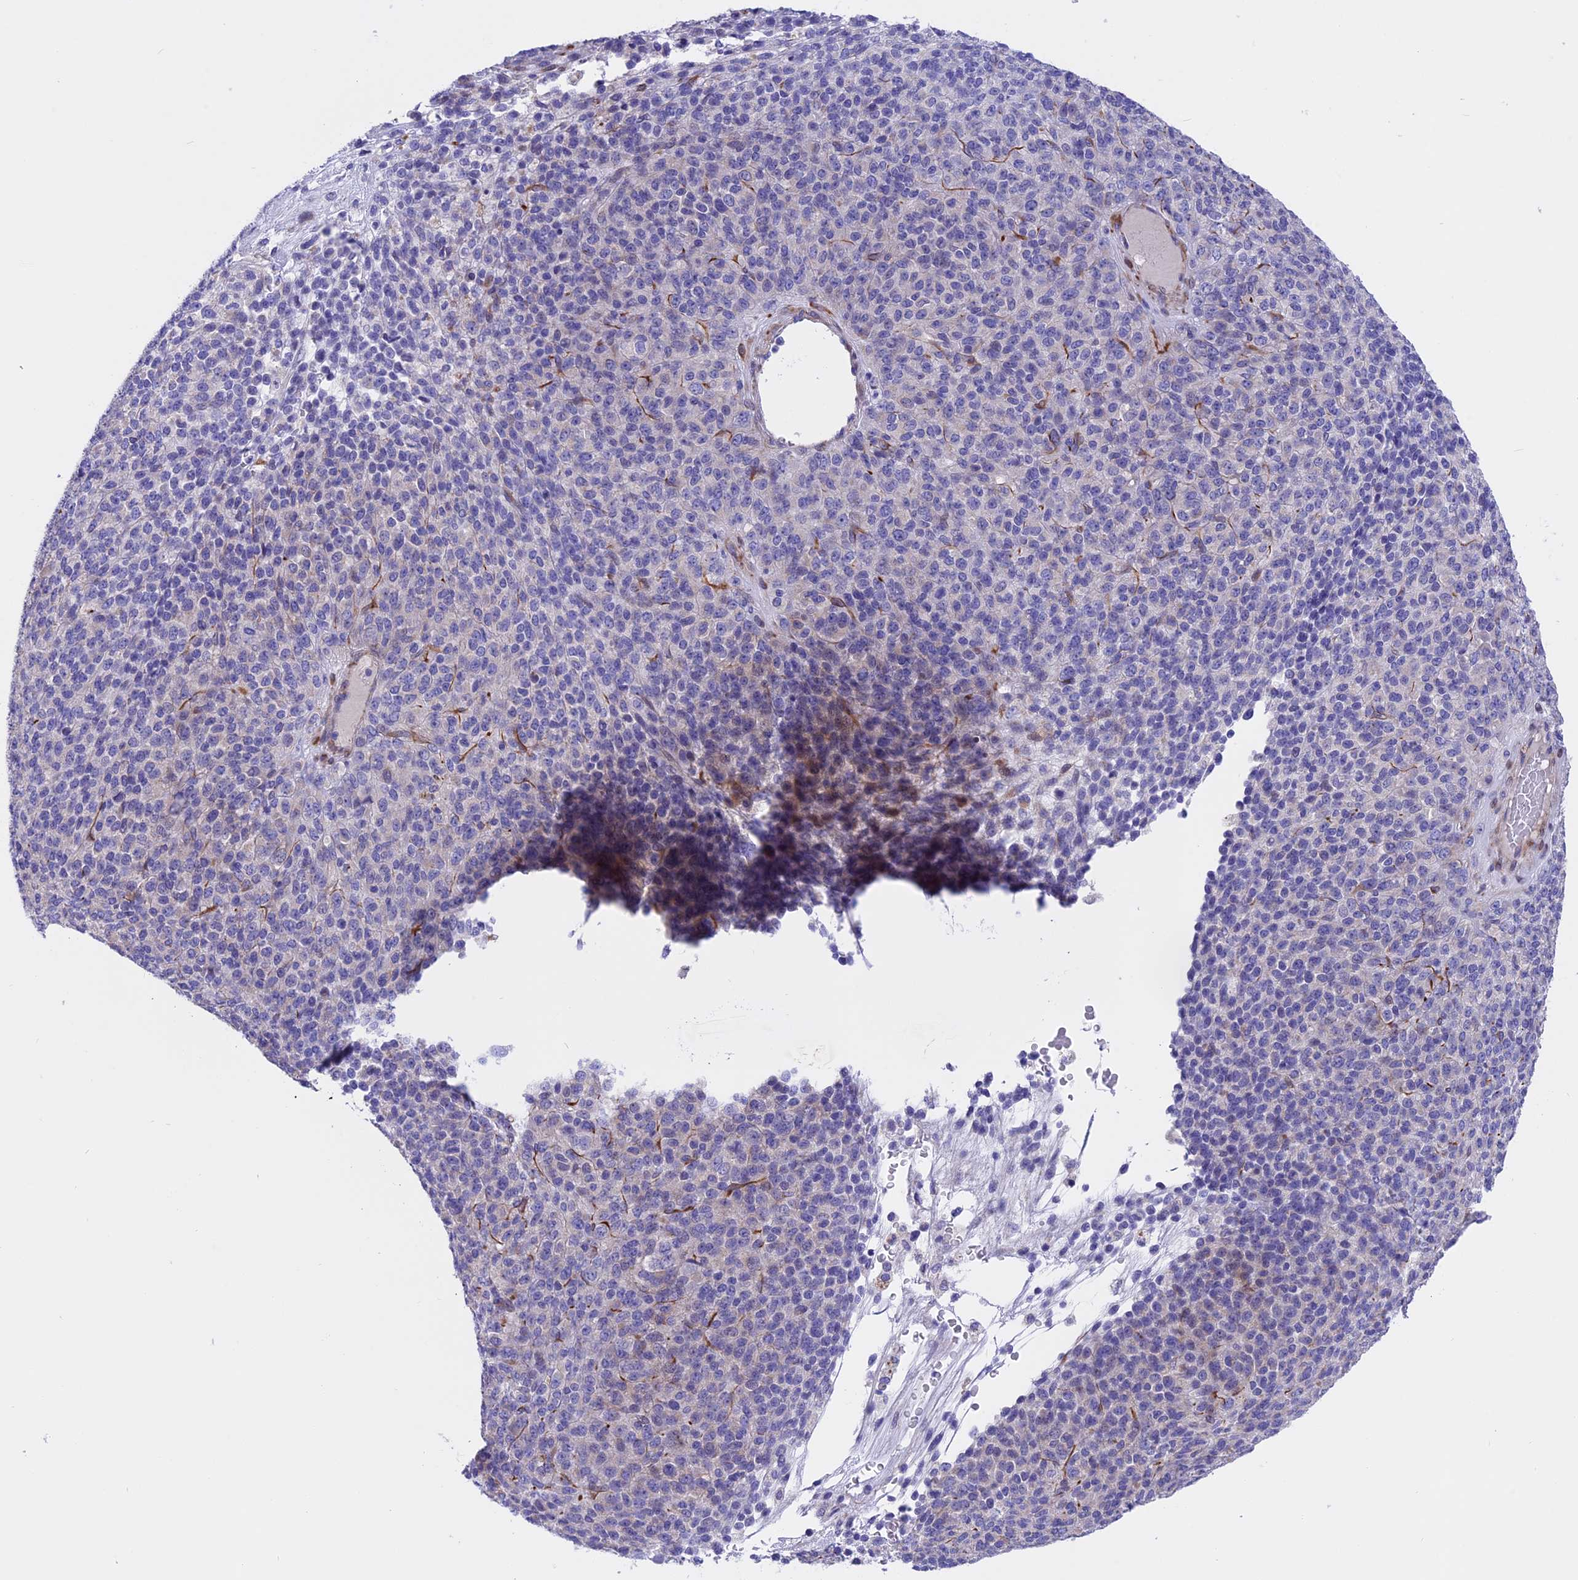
{"staining": {"intensity": "negative", "quantity": "none", "location": "none"}, "tissue": "melanoma", "cell_type": "Tumor cells", "image_type": "cancer", "snomed": [{"axis": "morphology", "description": "Malignant melanoma, Metastatic site"}, {"axis": "topography", "description": "Brain"}], "caption": "DAB (3,3'-diaminobenzidine) immunohistochemical staining of human melanoma demonstrates no significant expression in tumor cells.", "gene": "TMEM138", "patient": {"sex": "female", "age": 56}}